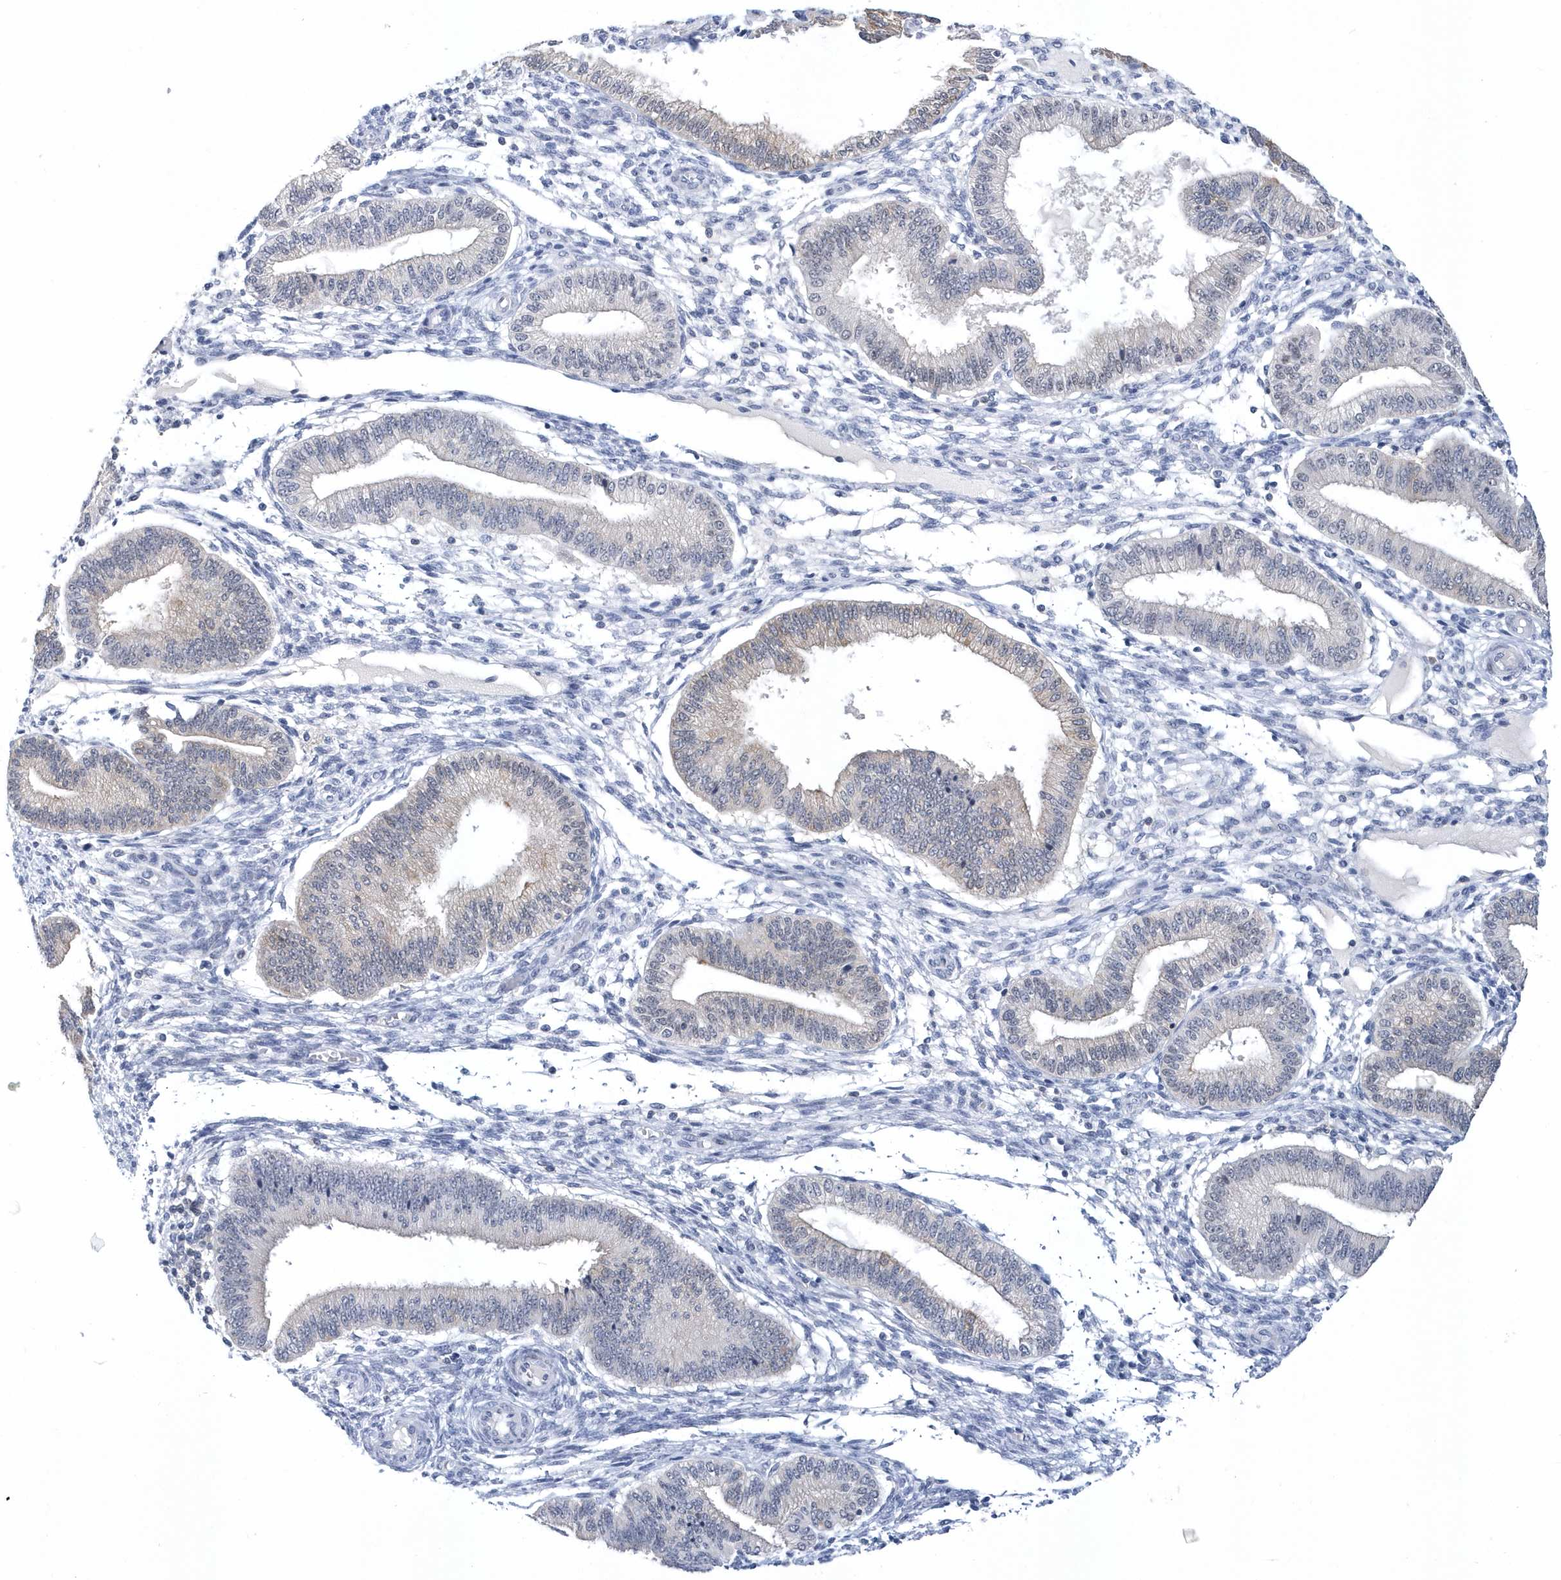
{"staining": {"intensity": "weak", "quantity": "<25%", "location": "cytoplasmic/membranous"}, "tissue": "endometrium", "cell_type": "Cells in endometrial stroma", "image_type": "normal", "snomed": [{"axis": "morphology", "description": "Normal tissue, NOS"}, {"axis": "topography", "description": "Endometrium"}], "caption": "High power microscopy image of an immunohistochemistry micrograph of unremarkable endometrium, revealing no significant staining in cells in endometrial stroma.", "gene": "SRGAP3", "patient": {"sex": "female", "age": 39}}